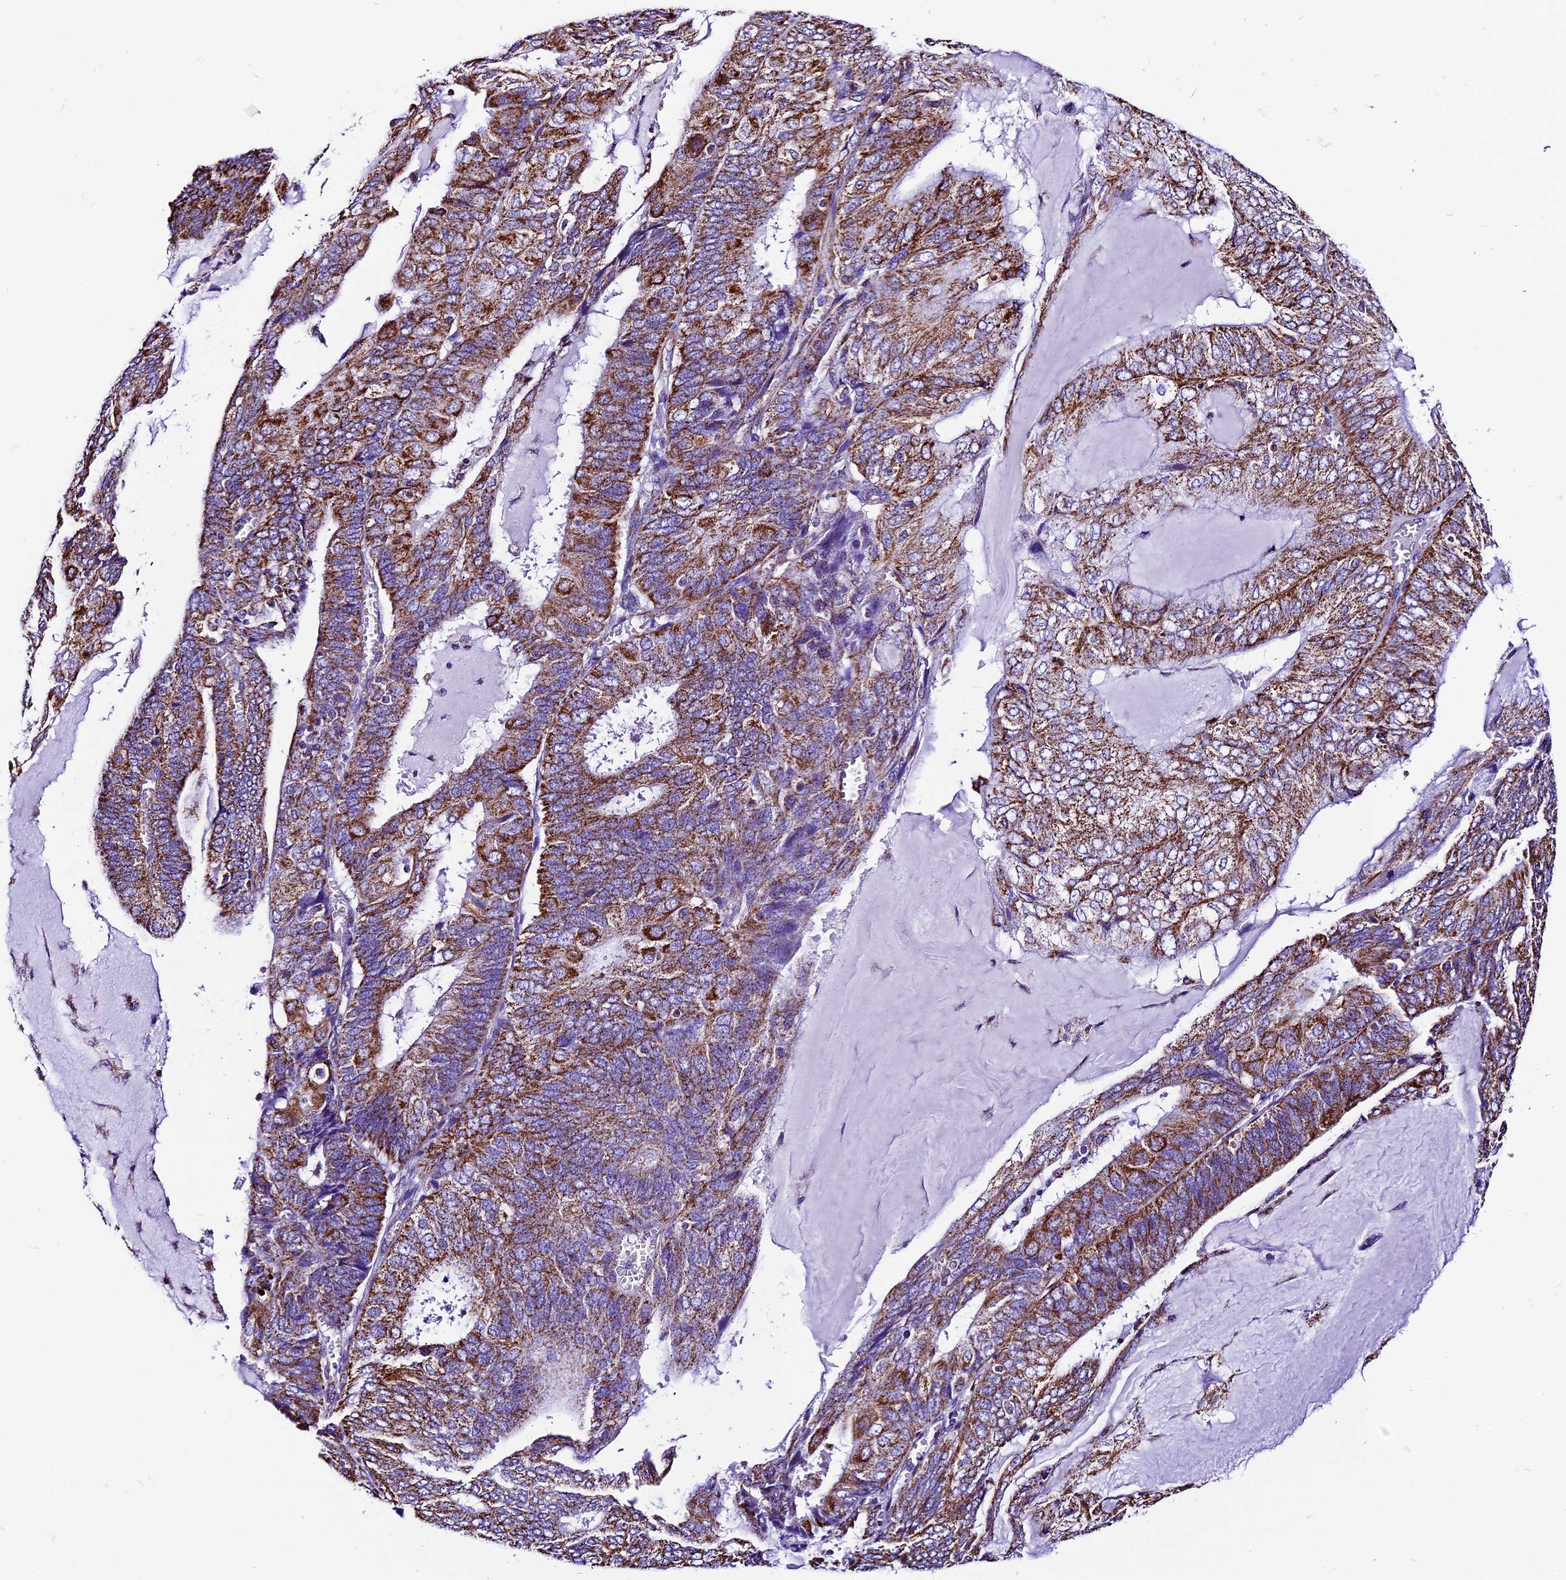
{"staining": {"intensity": "strong", "quantity": ">75%", "location": "cytoplasmic/membranous"}, "tissue": "endometrial cancer", "cell_type": "Tumor cells", "image_type": "cancer", "snomed": [{"axis": "morphology", "description": "Adenocarcinoma, NOS"}, {"axis": "topography", "description": "Endometrium"}], "caption": "Strong cytoplasmic/membranous expression is seen in approximately >75% of tumor cells in endometrial cancer (adenocarcinoma). (DAB IHC with brightfield microscopy, high magnification).", "gene": "DCAF5", "patient": {"sex": "female", "age": 81}}